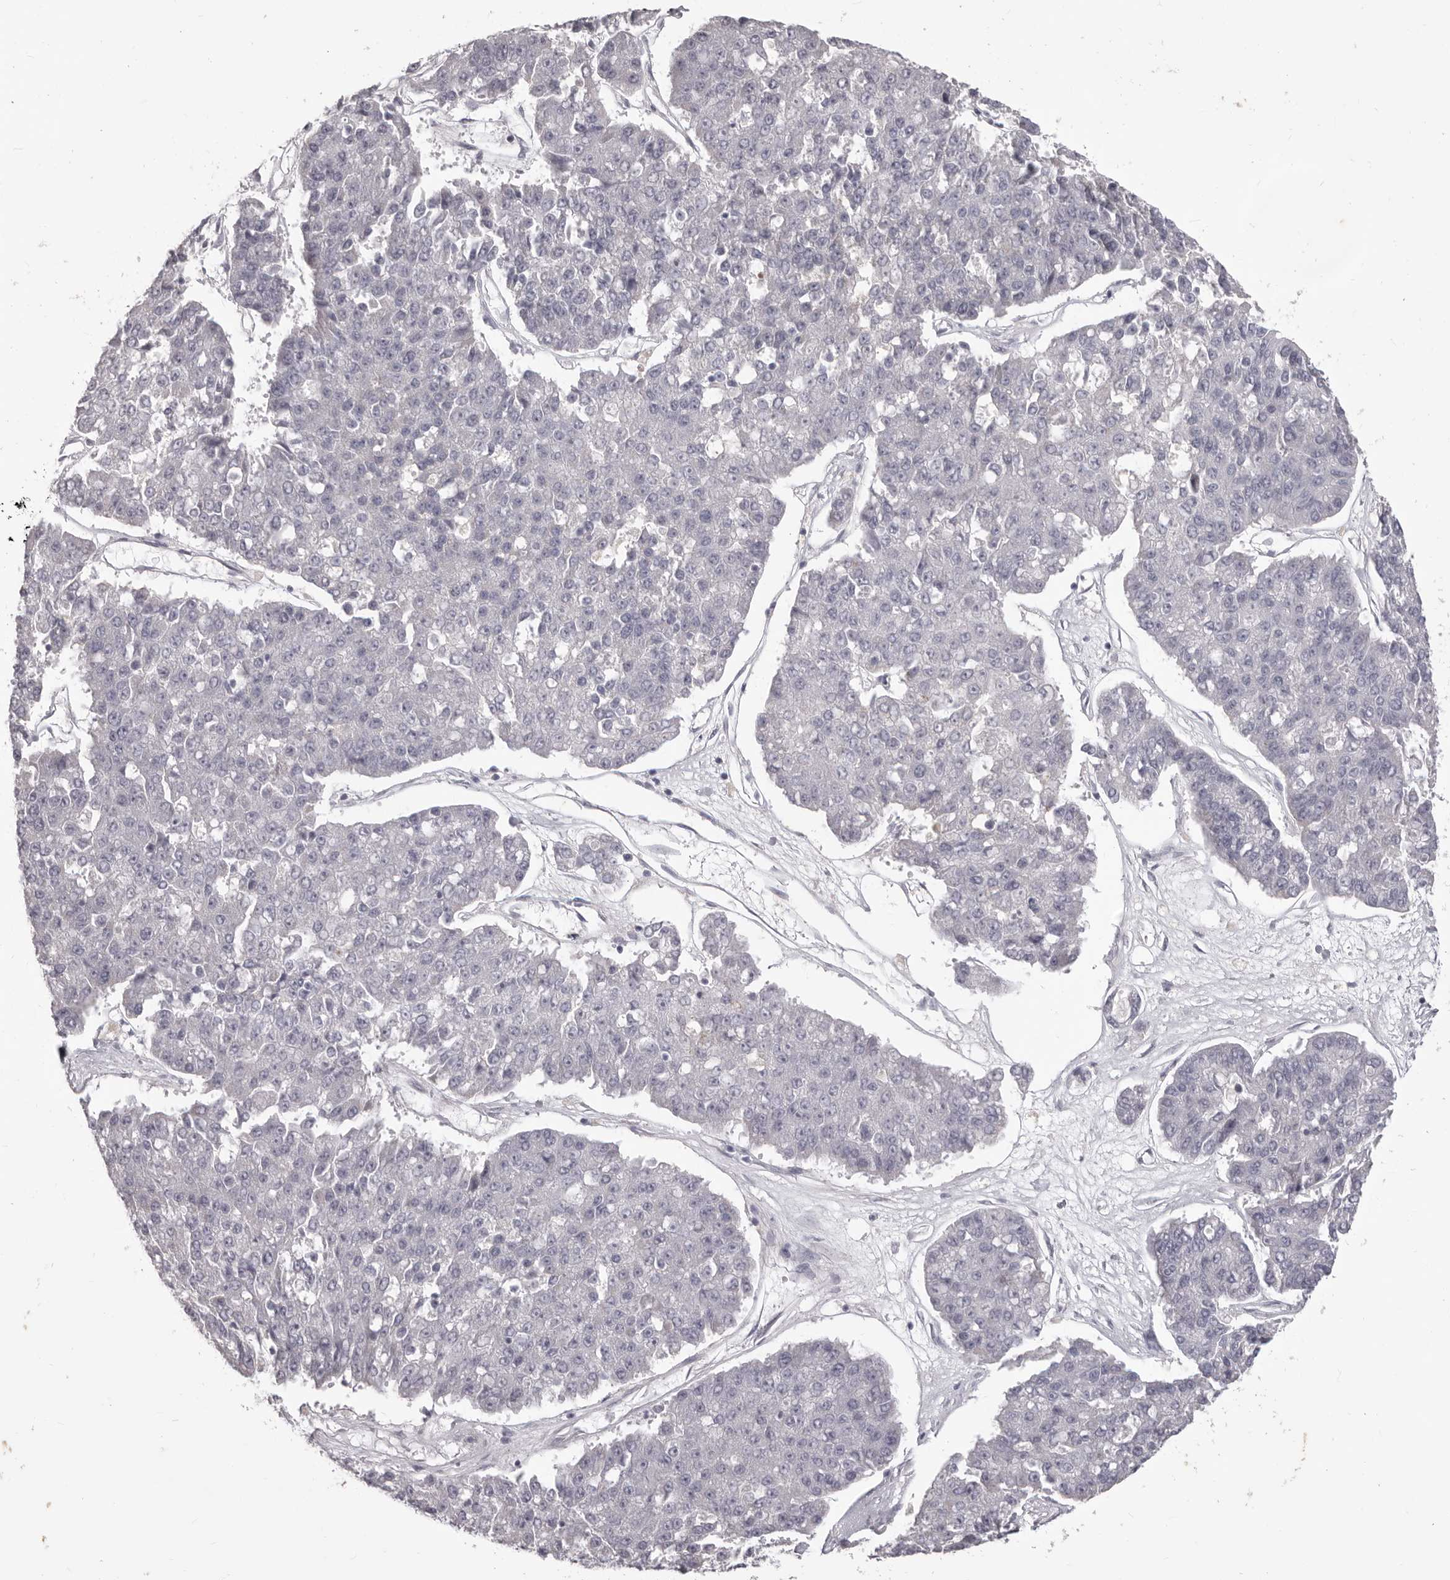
{"staining": {"intensity": "negative", "quantity": "none", "location": "none"}, "tissue": "pancreatic cancer", "cell_type": "Tumor cells", "image_type": "cancer", "snomed": [{"axis": "morphology", "description": "Adenocarcinoma, NOS"}, {"axis": "topography", "description": "Pancreas"}], "caption": "Tumor cells show no significant staining in pancreatic cancer.", "gene": "PRMT2", "patient": {"sex": "male", "age": 50}}